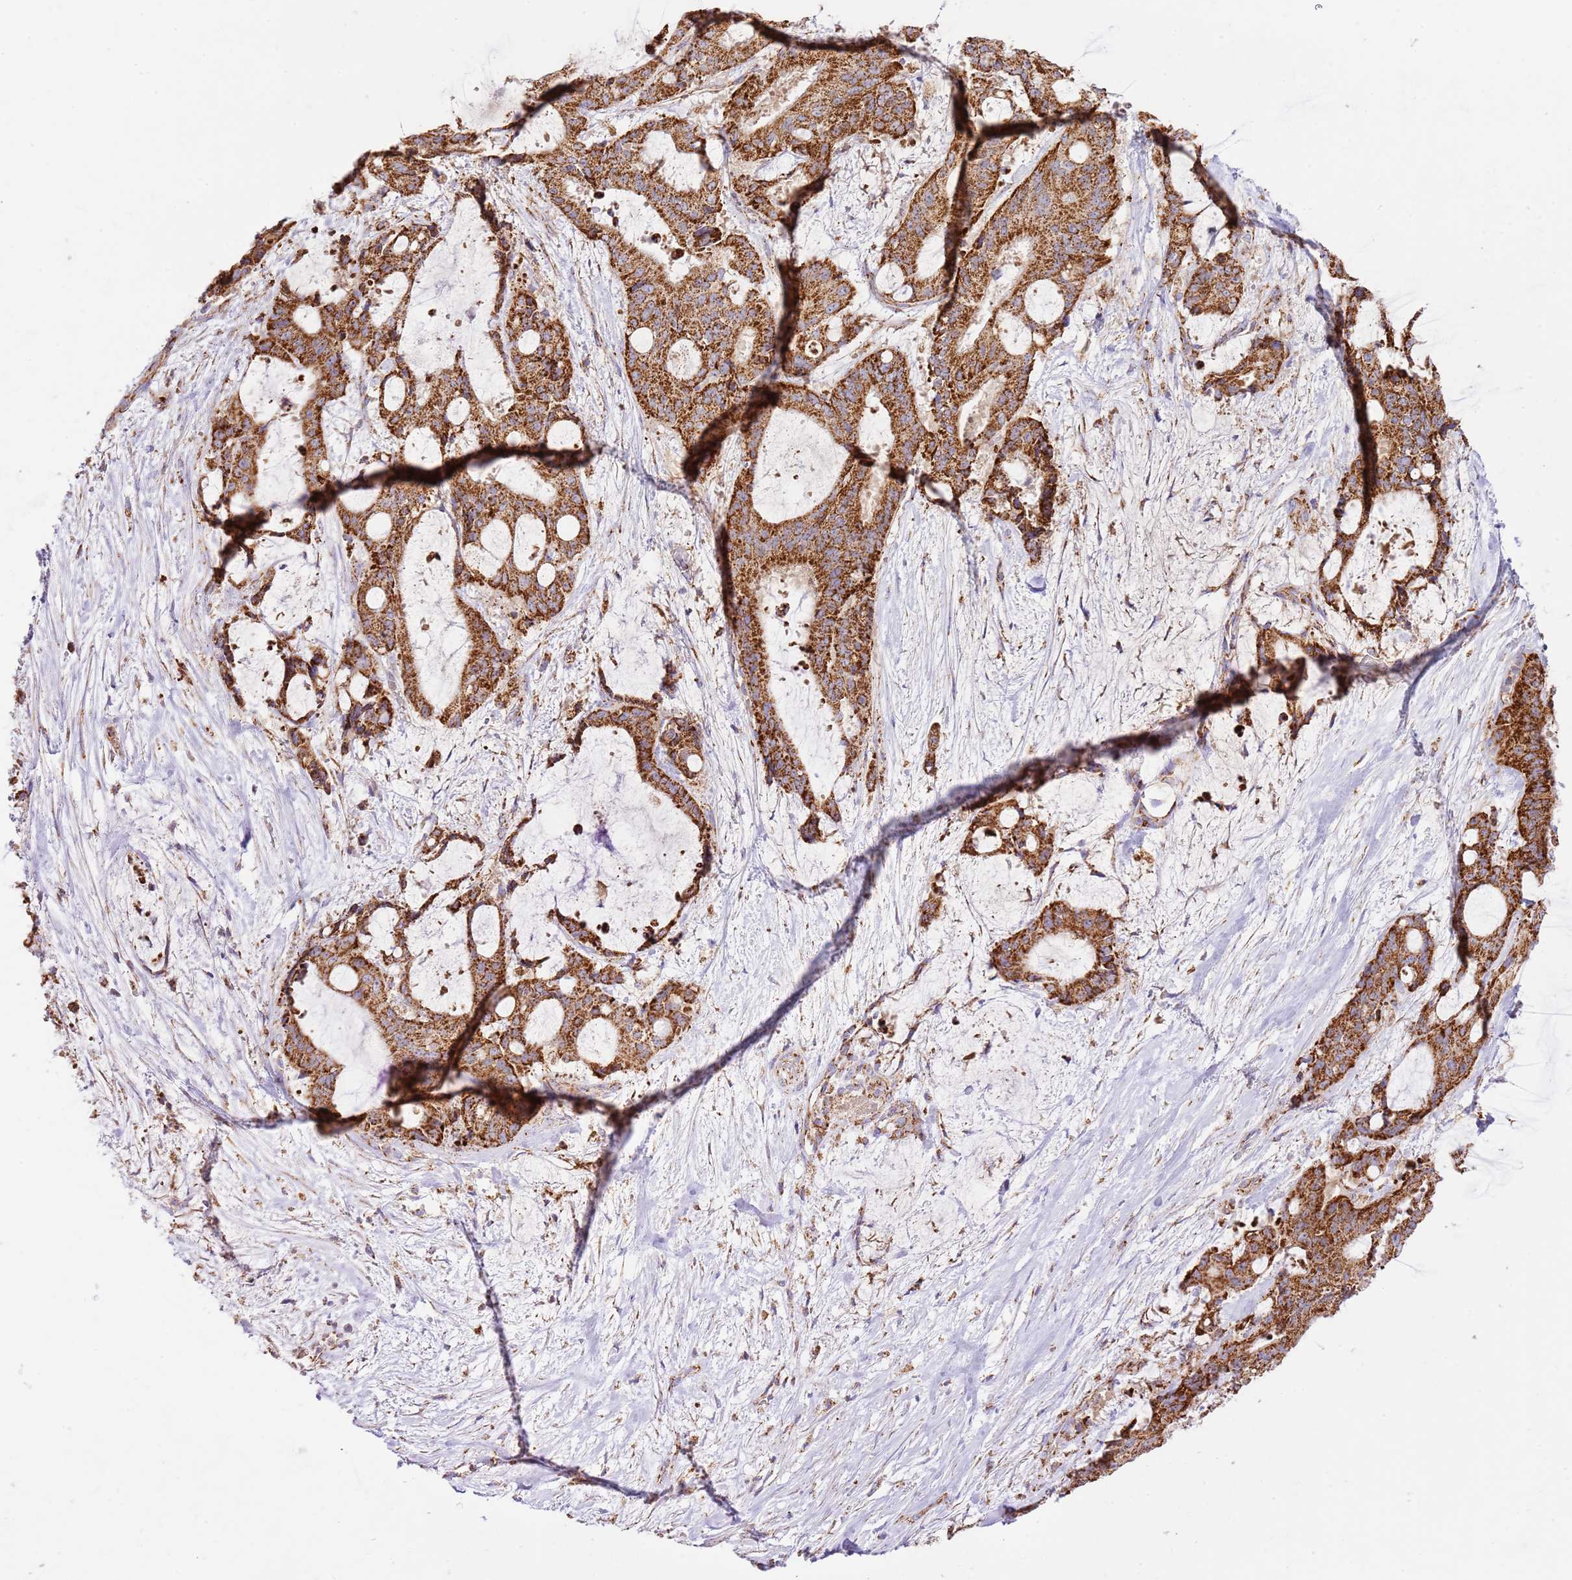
{"staining": {"intensity": "strong", "quantity": ">75%", "location": "cytoplasmic/membranous"}, "tissue": "liver cancer", "cell_type": "Tumor cells", "image_type": "cancer", "snomed": [{"axis": "morphology", "description": "Normal tissue, NOS"}, {"axis": "morphology", "description": "Cholangiocarcinoma"}, {"axis": "topography", "description": "Liver"}, {"axis": "topography", "description": "Peripheral nerve tissue"}], "caption": "Liver cancer (cholangiocarcinoma) stained with a brown dye reveals strong cytoplasmic/membranous positive expression in approximately >75% of tumor cells.", "gene": "ZBTB39", "patient": {"sex": "female", "age": 73}}